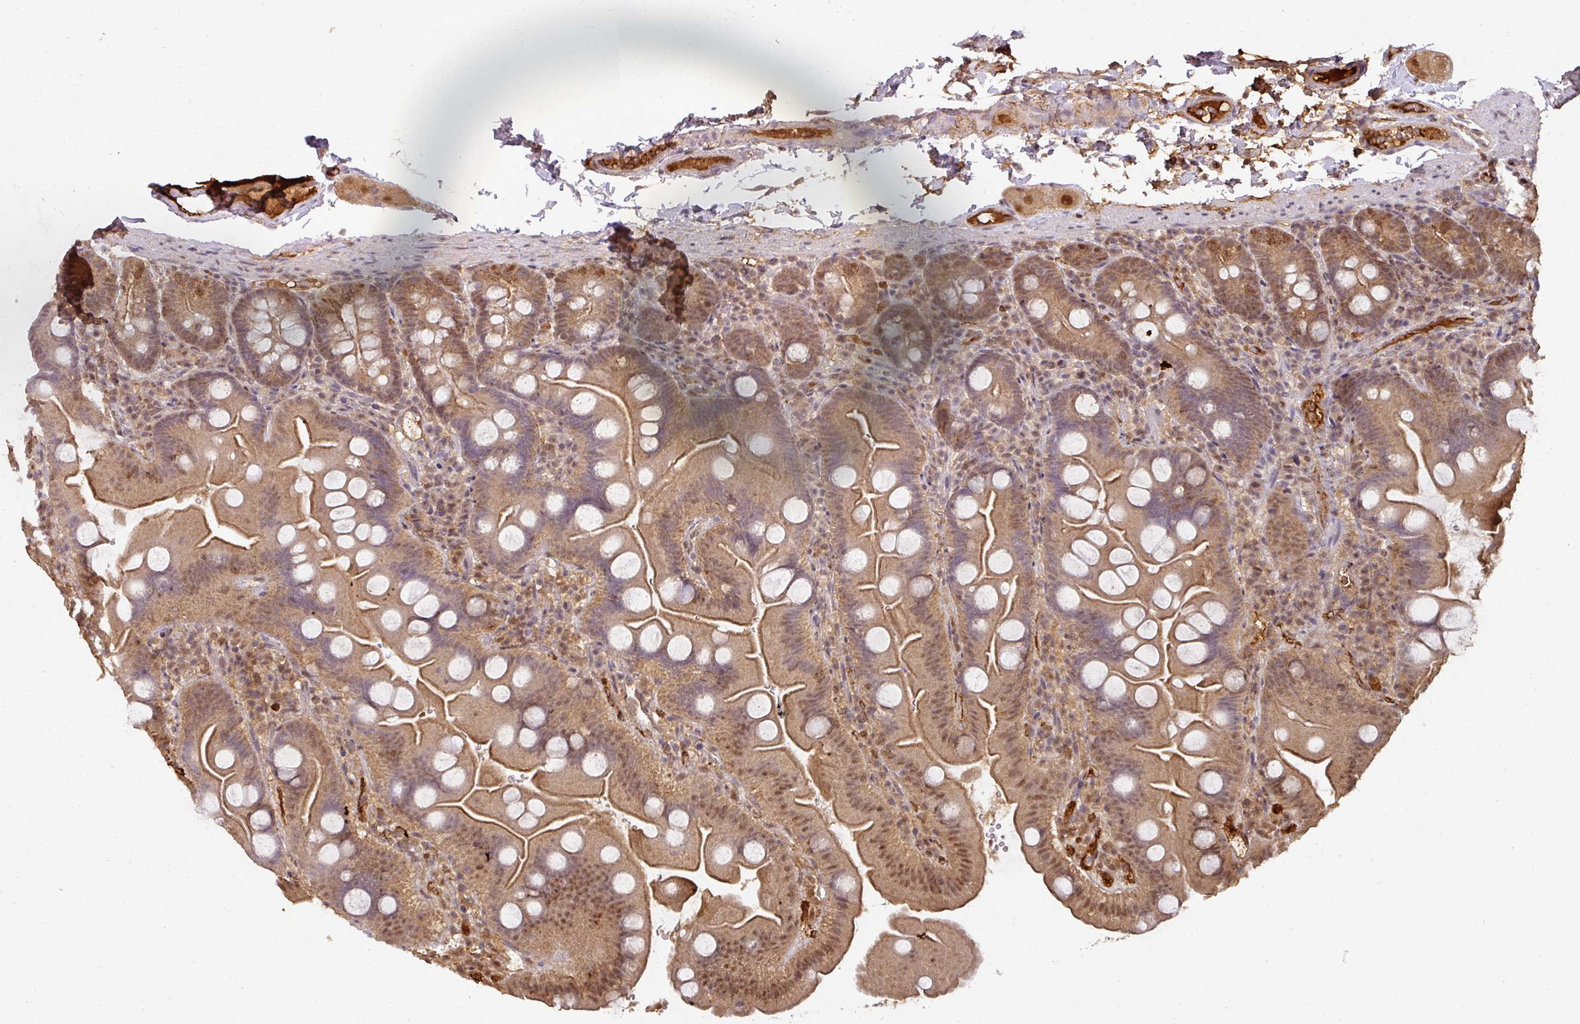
{"staining": {"intensity": "moderate", "quantity": ">75%", "location": "cytoplasmic/membranous,nuclear"}, "tissue": "small intestine", "cell_type": "Glandular cells", "image_type": "normal", "snomed": [{"axis": "morphology", "description": "Normal tissue, NOS"}, {"axis": "topography", "description": "Small intestine"}], "caption": "A high-resolution micrograph shows immunohistochemistry (IHC) staining of benign small intestine, which shows moderate cytoplasmic/membranous,nuclear positivity in about >75% of glandular cells. (Brightfield microscopy of DAB IHC at high magnification).", "gene": "RANBP9", "patient": {"sex": "female", "age": 68}}